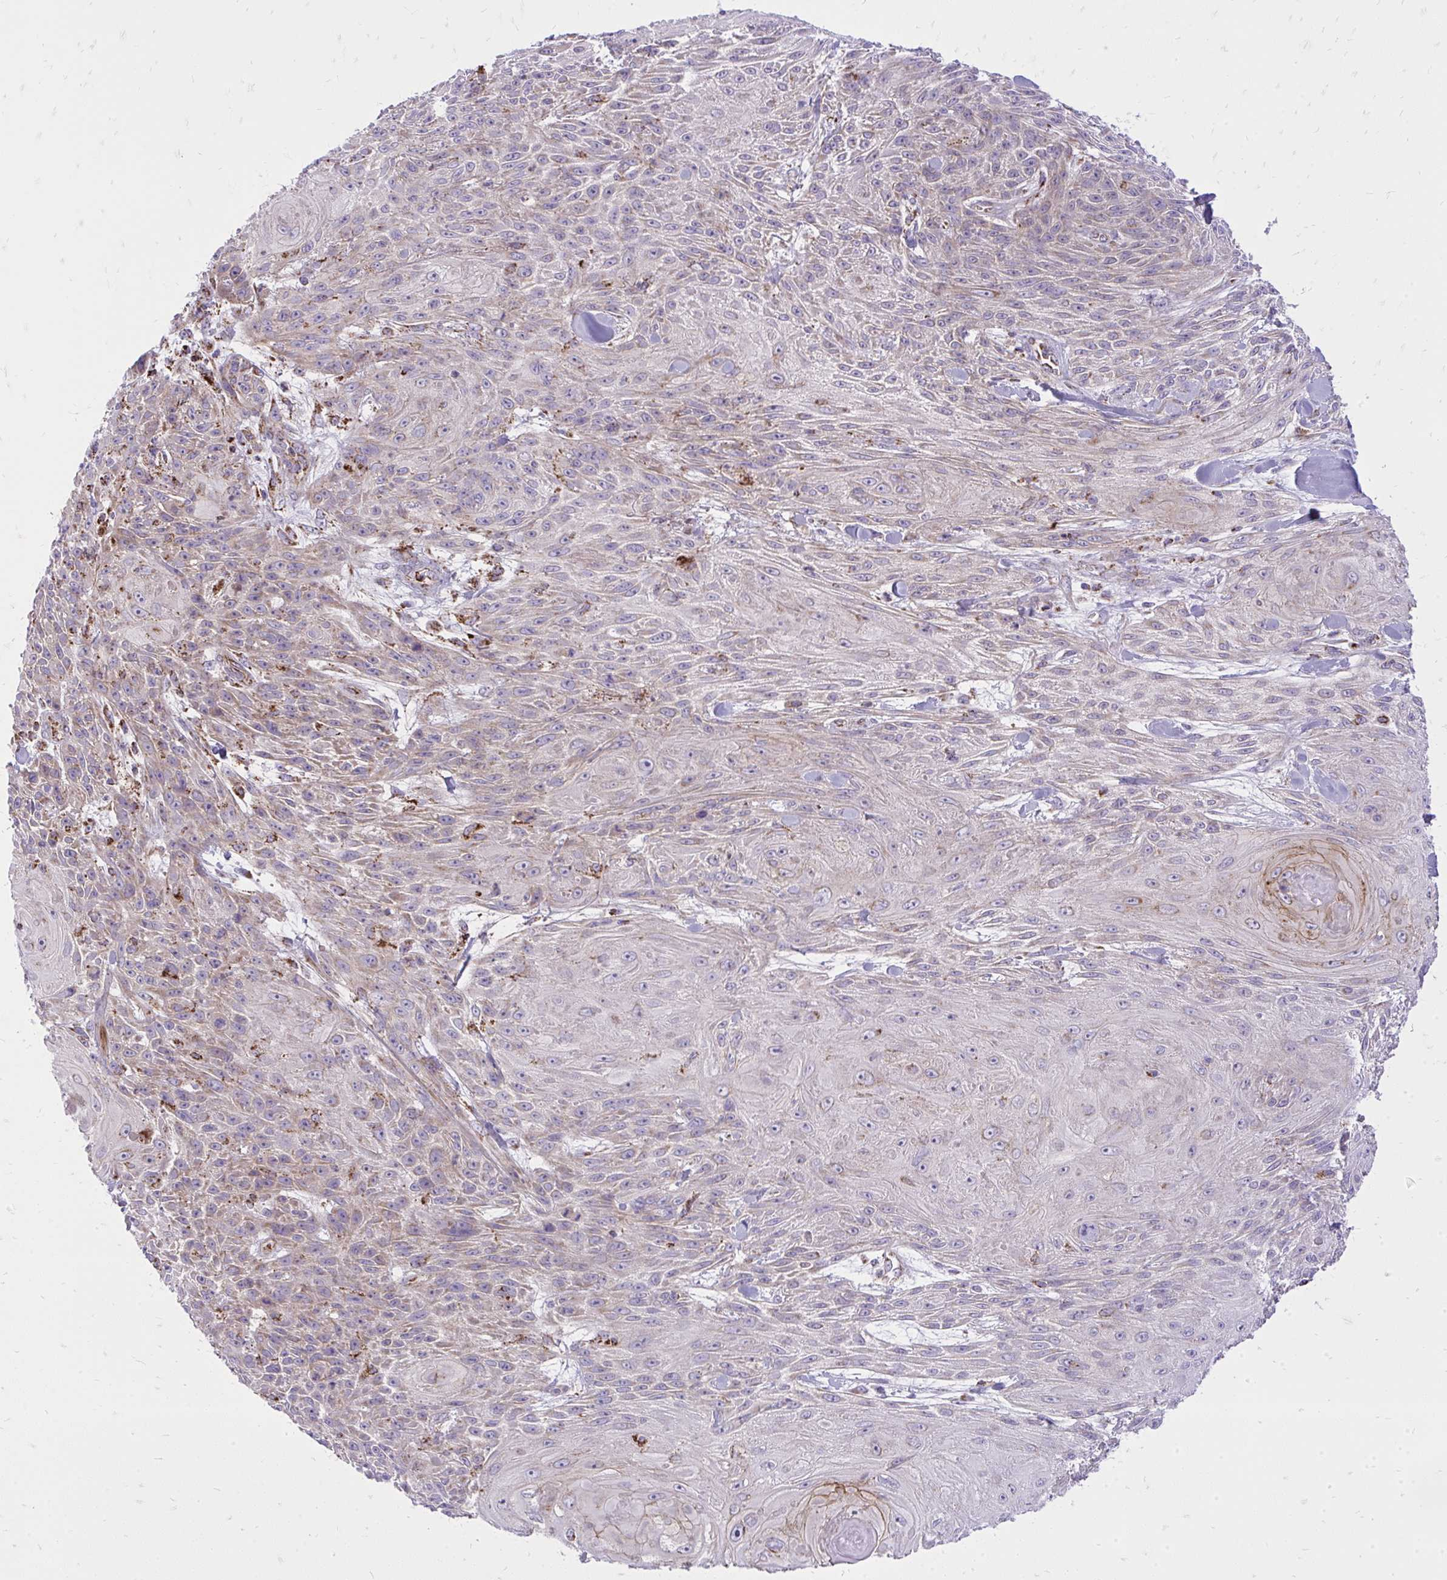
{"staining": {"intensity": "weak", "quantity": "<25%", "location": "cytoplasmic/membranous"}, "tissue": "skin cancer", "cell_type": "Tumor cells", "image_type": "cancer", "snomed": [{"axis": "morphology", "description": "Squamous cell carcinoma, NOS"}, {"axis": "topography", "description": "Skin"}], "caption": "An IHC histopathology image of skin squamous cell carcinoma is shown. There is no staining in tumor cells of skin squamous cell carcinoma.", "gene": "SPTBN2", "patient": {"sex": "male", "age": 88}}